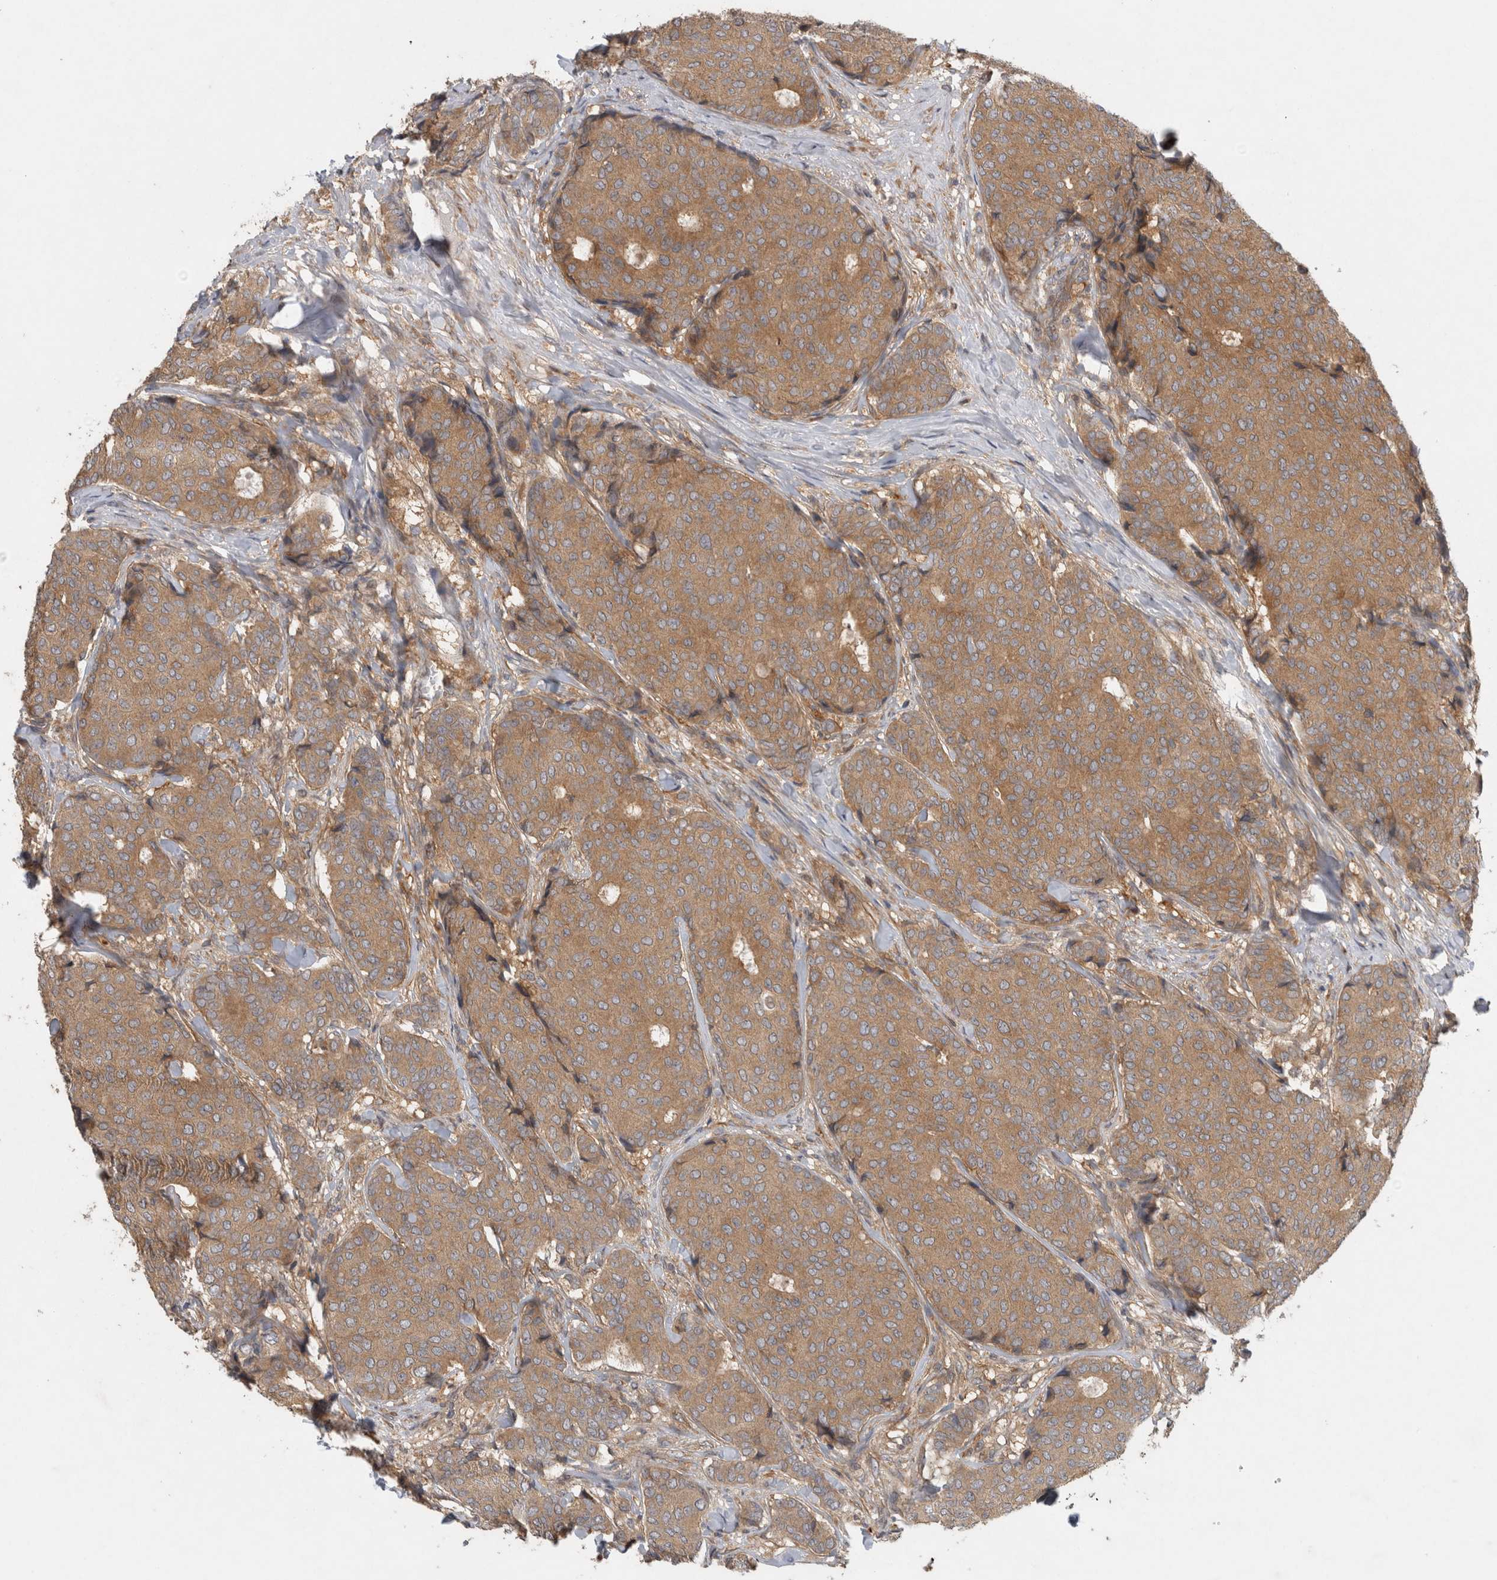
{"staining": {"intensity": "moderate", "quantity": ">75%", "location": "cytoplasmic/membranous"}, "tissue": "breast cancer", "cell_type": "Tumor cells", "image_type": "cancer", "snomed": [{"axis": "morphology", "description": "Duct carcinoma"}, {"axis": "topography", "description": "Breast"}], "caption": "Breast cancer tissue exhibits moderate cytoplasmic/membranous positivity in approximately >75% of tumor cells, visualized by immunohistochemistry.", "gene": "VEPH1", "patient": {"sex": "female", "age": 75}}